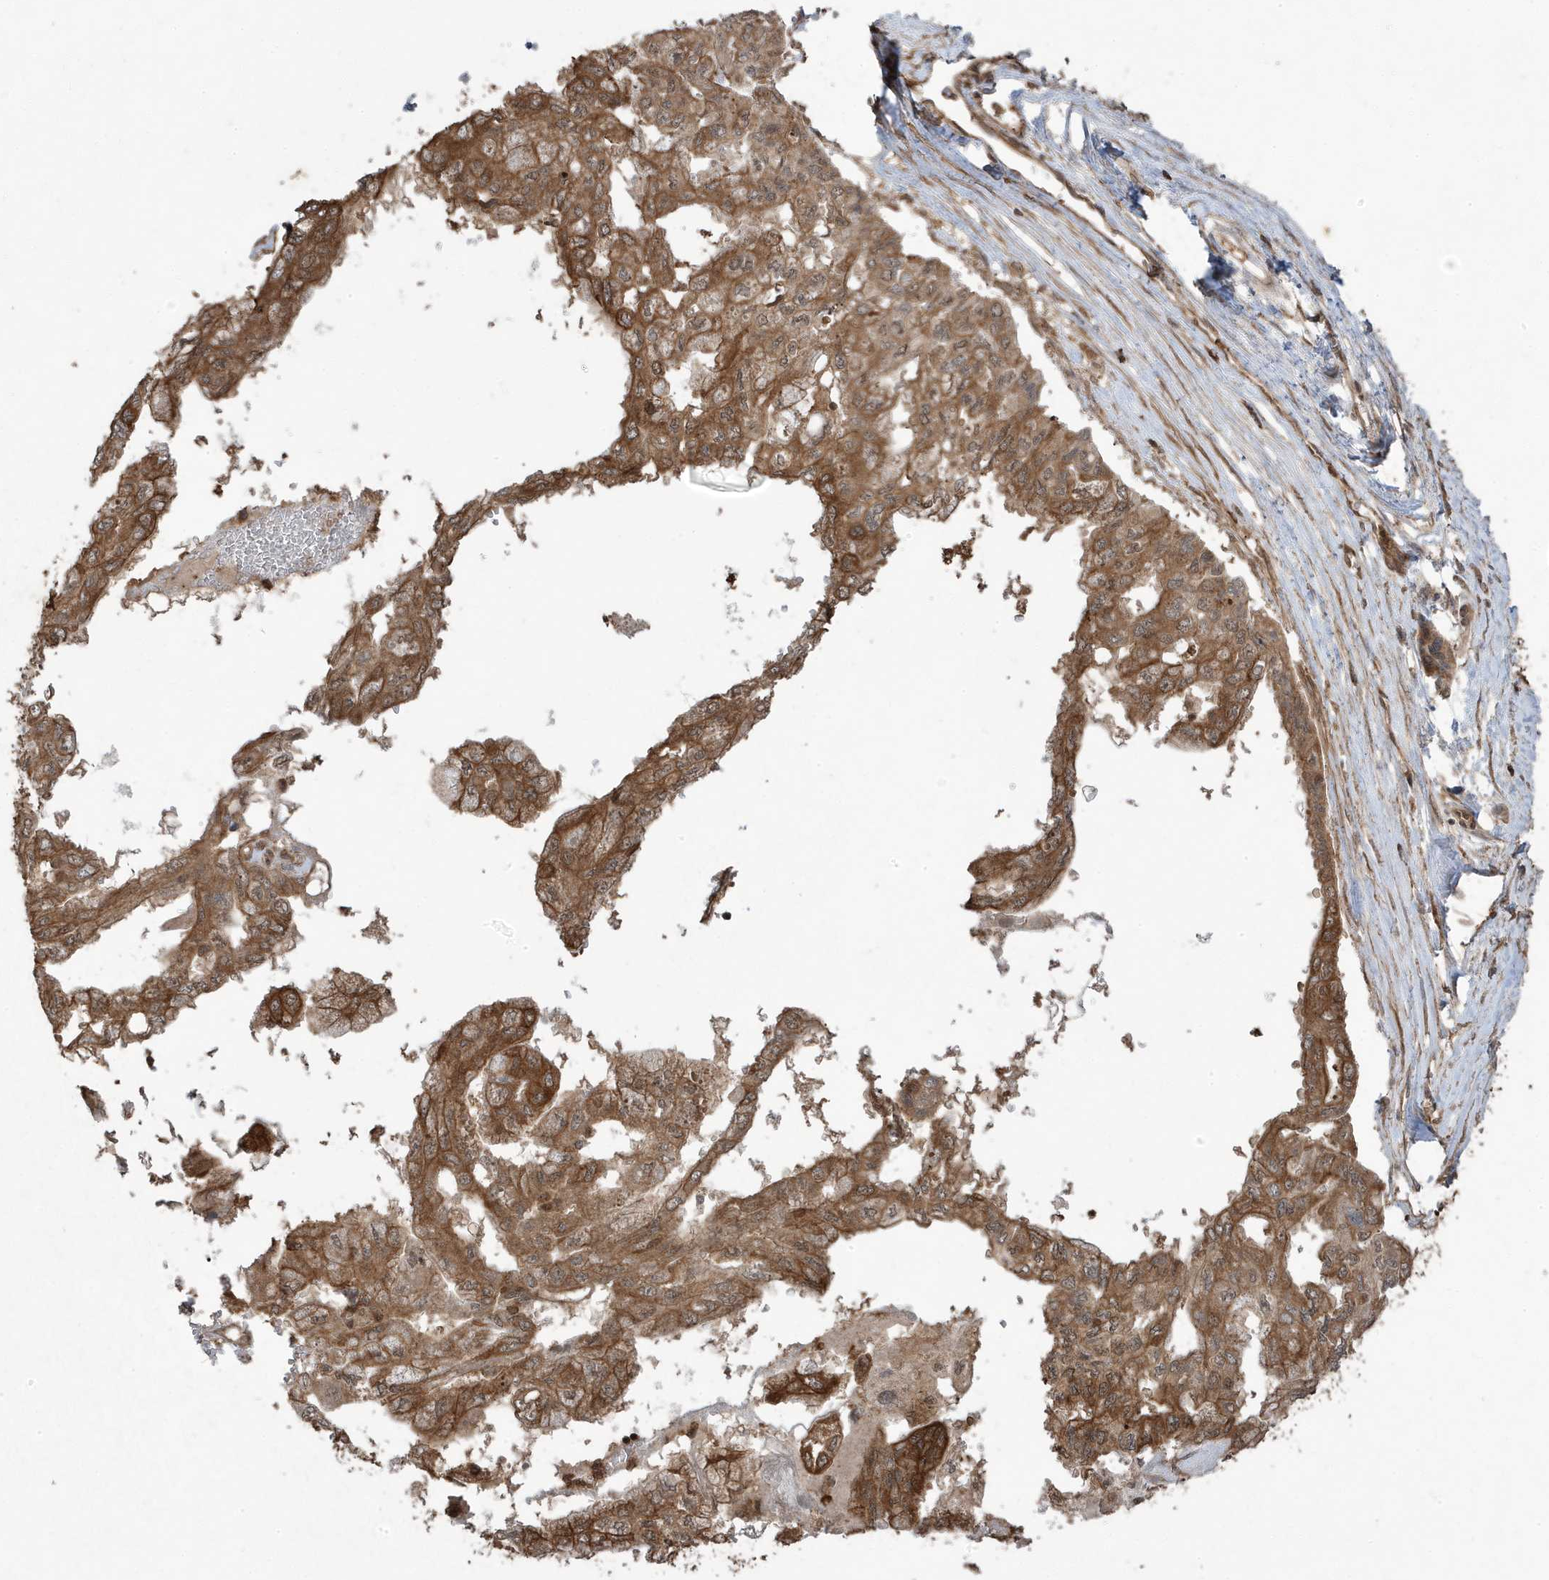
{"staining": {"intensity": "moderate", "quantity": ">75%", "location": "cytoplasmic/membranous"}, "tissue": "pancreatic cancer", "cell_type": "Tumor cells", "image_type": "cancer", "snomed": [{"axis": "morphology", "description": "Adenocarcinoma, NOS"}, {"axis": "topography", "description": "Pancreas"}], "caption": "A high-resolution image shows IHC staining of pancreatic cancer, which exhibits moderate cytoplasmic/membranous expression in approximately >75% of tumor cells.", "gene": "ASAP1", "patient": {"sex": "male", "age": 51}}